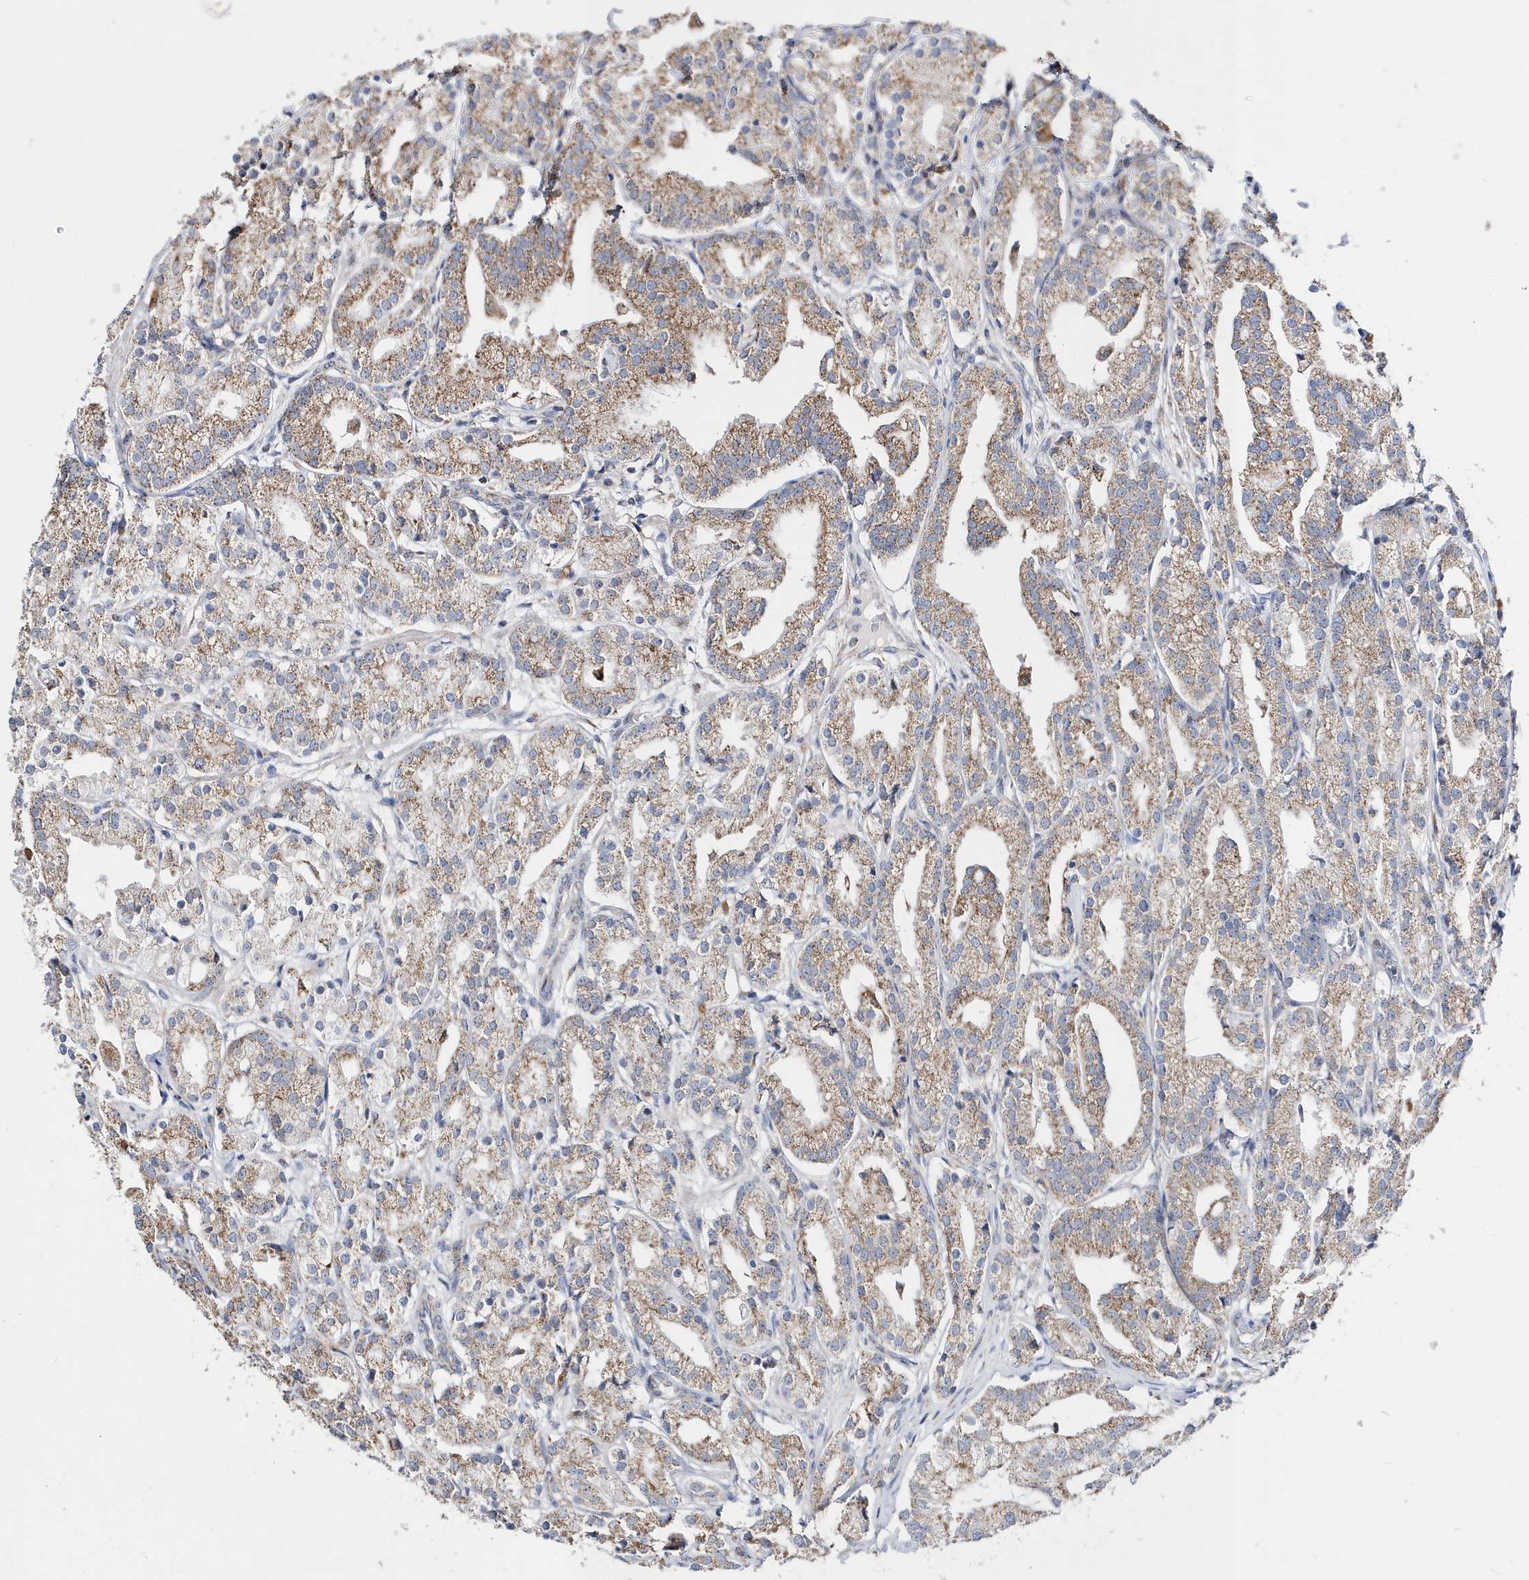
{"staining": {"intensity": "moderate", "quantity": ">75%", "location": "cytoplasmic/membranous"}, "tissue": "prostate cancer", "cell_type": "Tumor cells", "image_type": "cancer", "snomed": [{"axis": "morphology", "description": "Adenocarcinoma, High grade"}, {"axis": "topography", "description": "Prostate"}], "caption": "High-grade adenocarcinoma (prostate) tissue exhibits moderate cytoplasmic/membranous staining in approximately >75% of tumor cells, visualized by immunohistochemistry.", "gene": "SPATA5", "patient": {"sex": "male", "age": 69}}